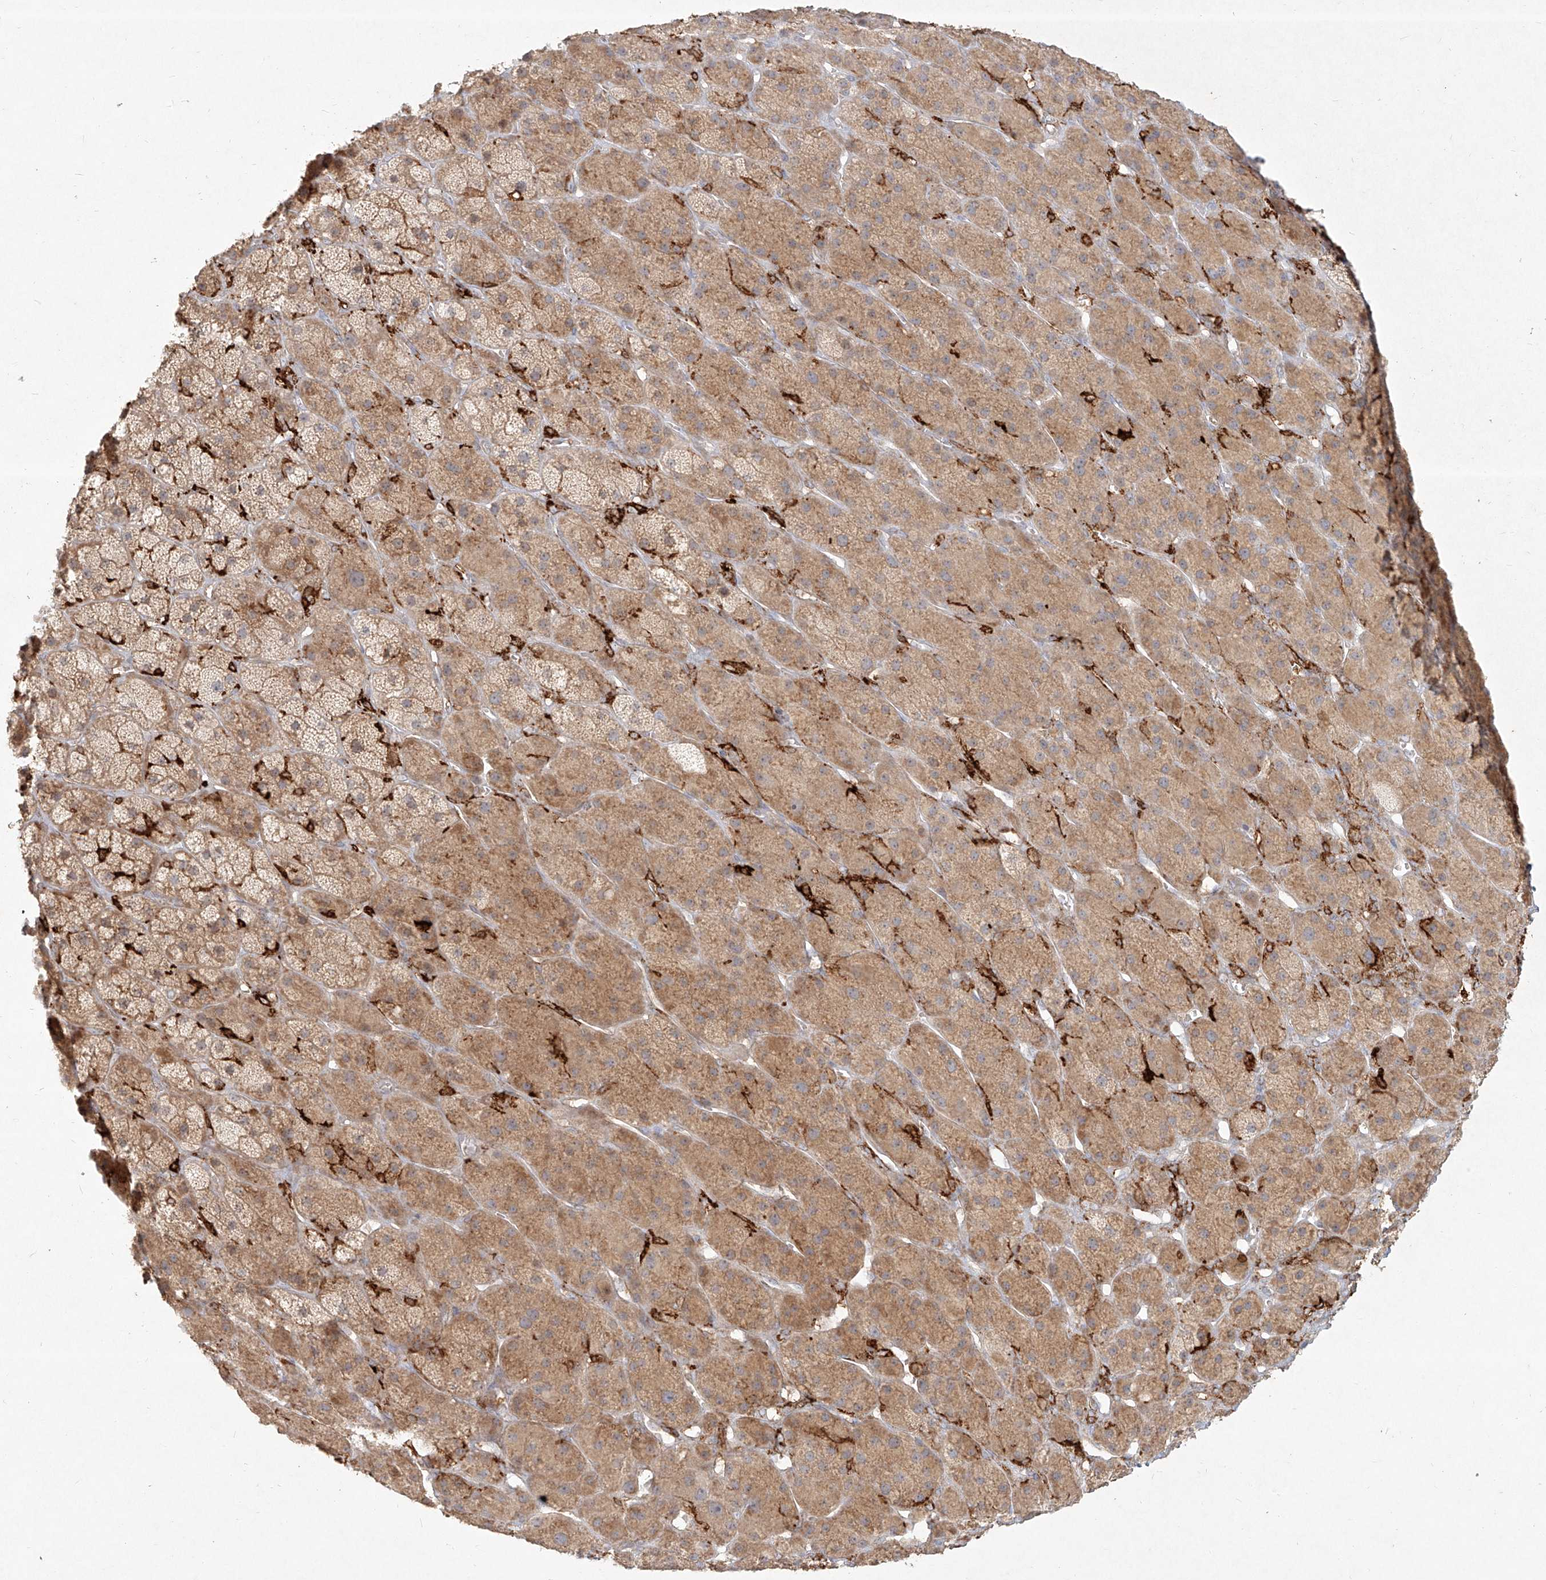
{"staining": {"intensity": "moderate", "quantity": "25%-75%", "location": "cytoplasmic/membranous"}, "tissue": "adrenal gland", "cell_type": "Glandular cells", "image_type": "normal", "snomed": [{"axis": "morphology", "description": "Normal tissue, NOS"}, {"axis": "topography", "description": "Adrenal gland"}], "caption": "Benign adrenal gland shows moderate cytoplasmic/membranous expression in approximately 25%-75% of glandular cells.", "gene": "CD209", "patient": {"sex": "male", "age": 61}}